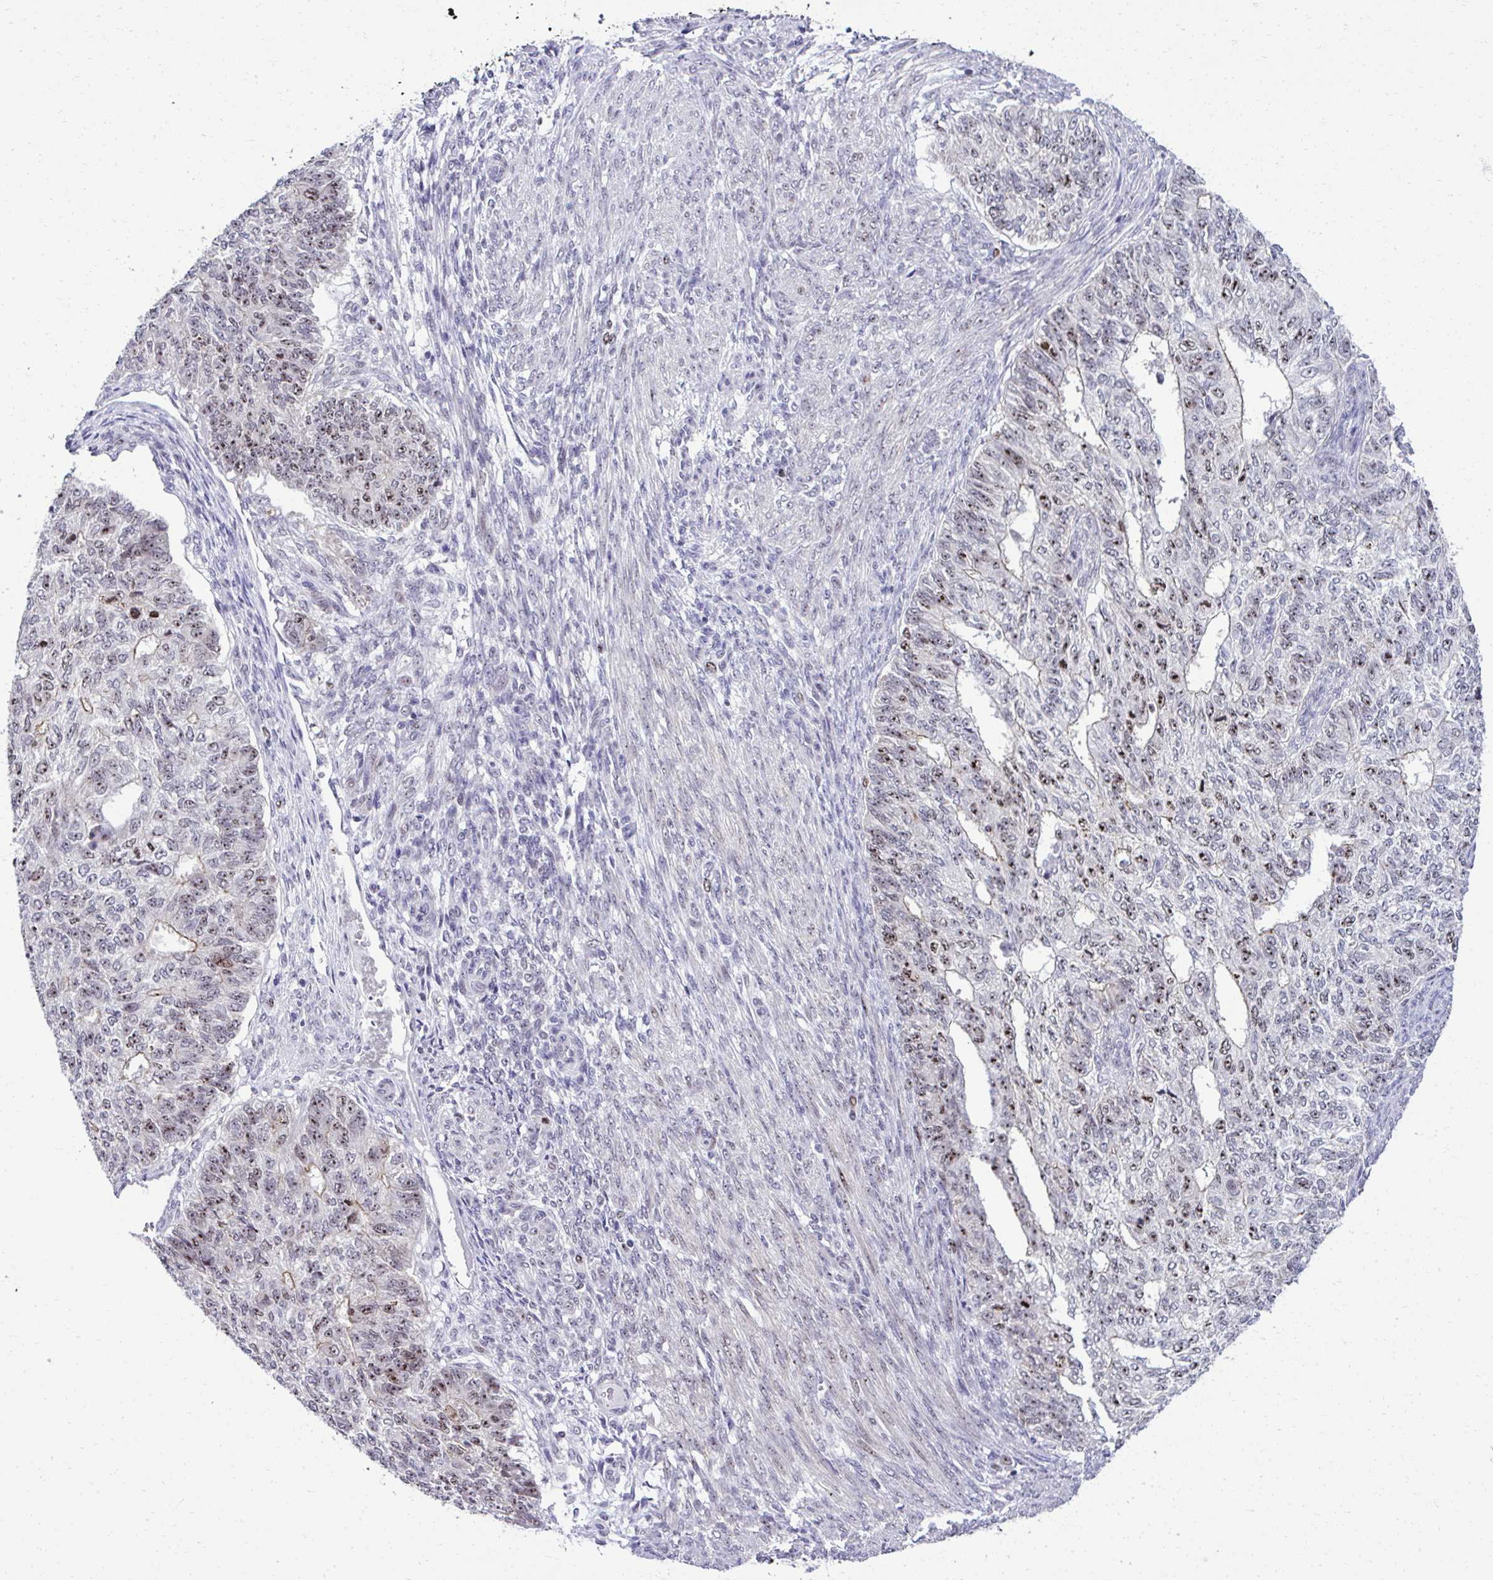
{"staining": {"intensity": "moderate", "quantity": "25%-75%", "location": "nuclear"}, "tissue": "endometrial cancer", "cell_type": "Tumor cells", "image_type": "cancer", "snomed": [{"axis": "morphology", "description": "Adenocarcinoma, NOS"}, {"axis": "topography", "description": "Endometrium"}], "caption": "IHC staining of endometrial cancer (adenocarcinoma), which shows medium levels of moderate nuclear positivity in approximately 25%-75% of tumor cells indicating moderate nuclear protein staining. The staining was performed using DAB (brown) for protein detection and nuclei were counterstained in hematoxylin (blue).", "gene": "CEP72", "patient": {"sex": "female", "age": 32}}